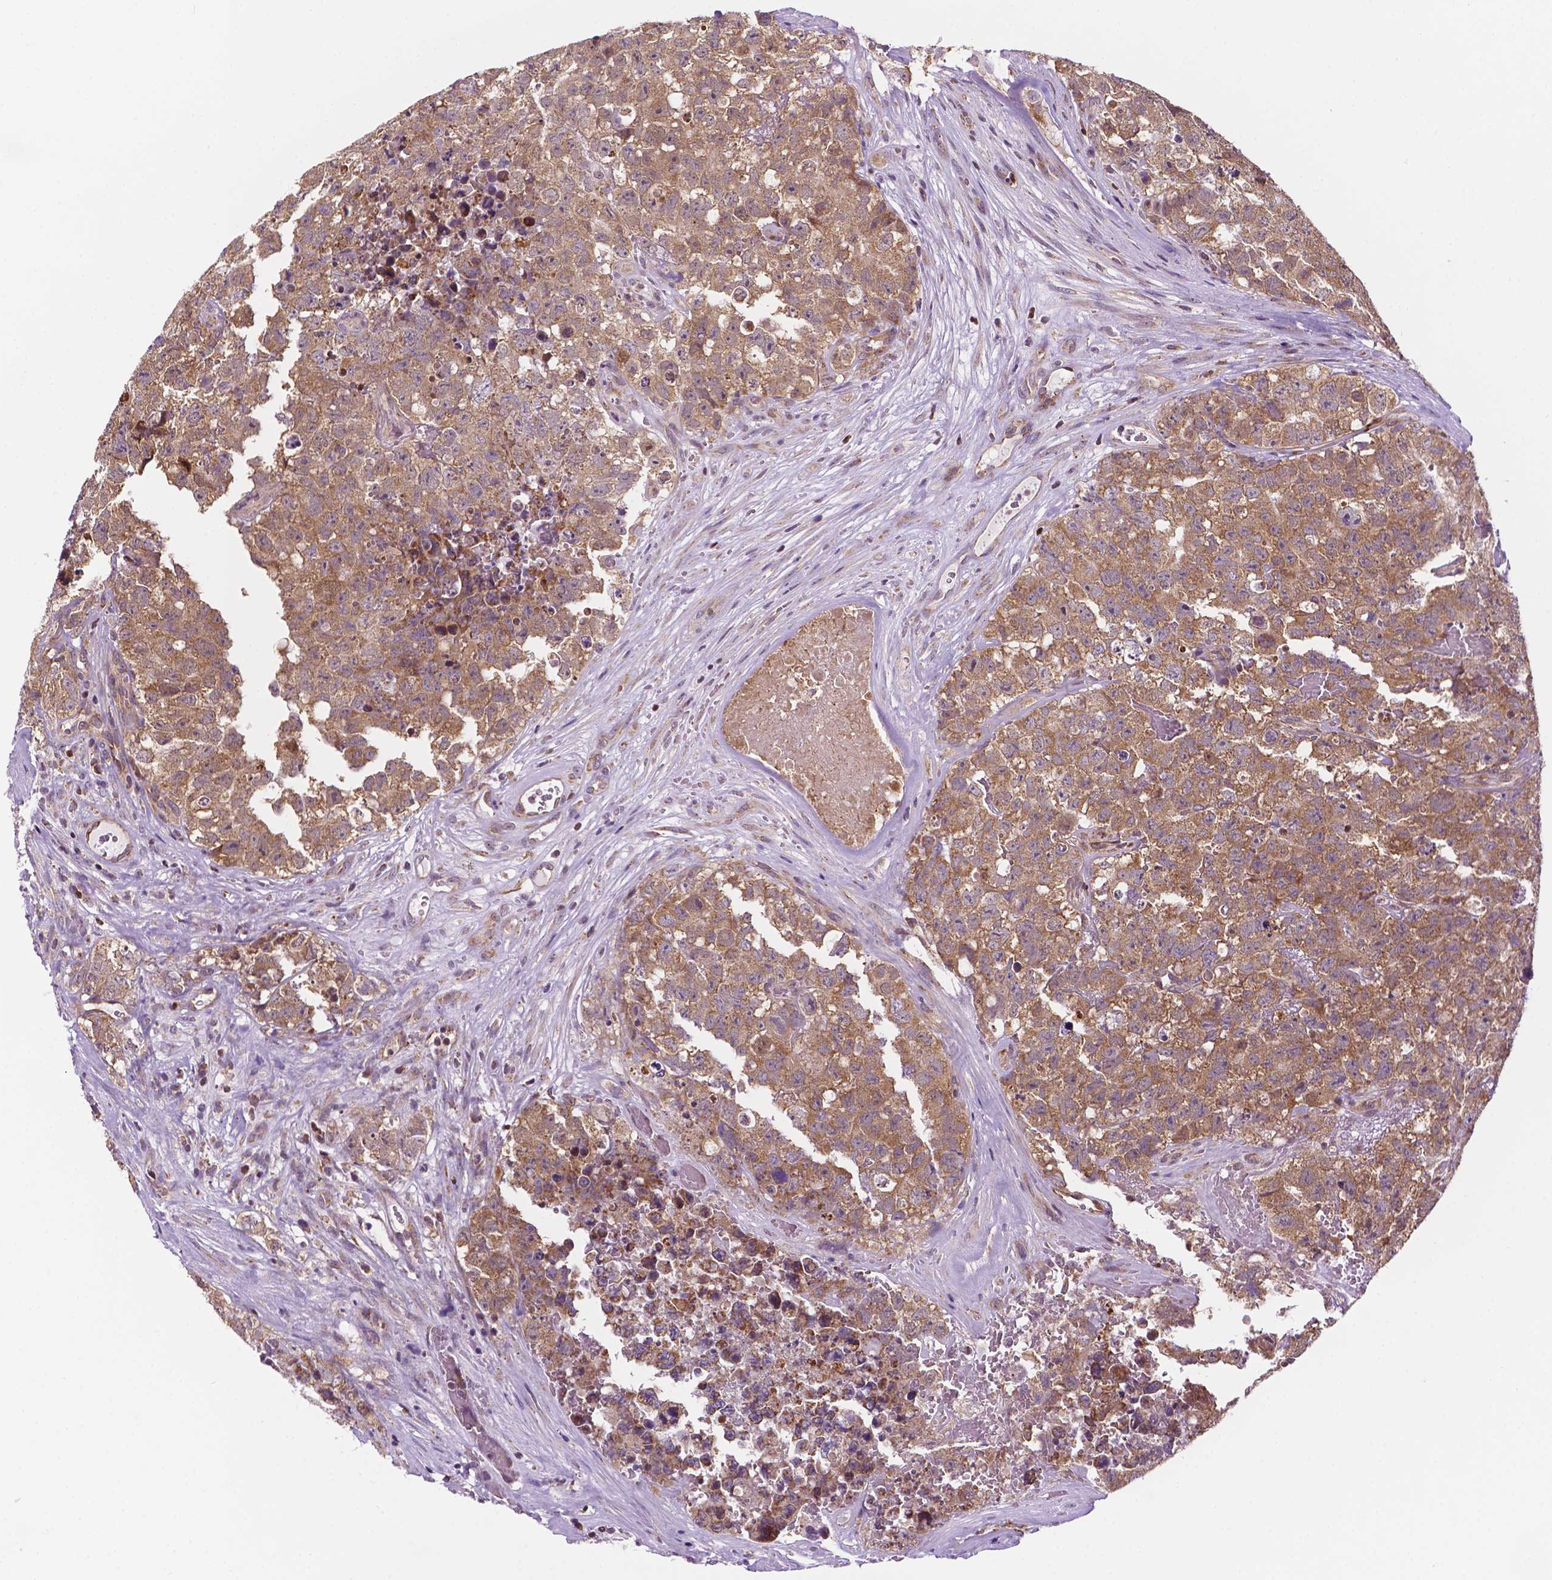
{"staining": {"intensity": "moderate", "quantity": ">75%", "location": "cytoplasmic/membranous"}, "tissue": "testis cancer", "cell_type": "Tumor cells", "image_type": "cancer", "snomed": [{"axis": "morphology", "description": "Carcinoma, Embryonal, NOS"}, {"axis": "topography", "description": "Testis"}], "caption": "DAB (3,3'-diaminobenzidine) immunohistochemical staining of human testis embryonal carcinoma reveals moderate cytoplasmic/membranous protein expression in about >75% of tumor cells.", "gene": "GEMIN4", "patient": {"sex": "male", "age": 18}}